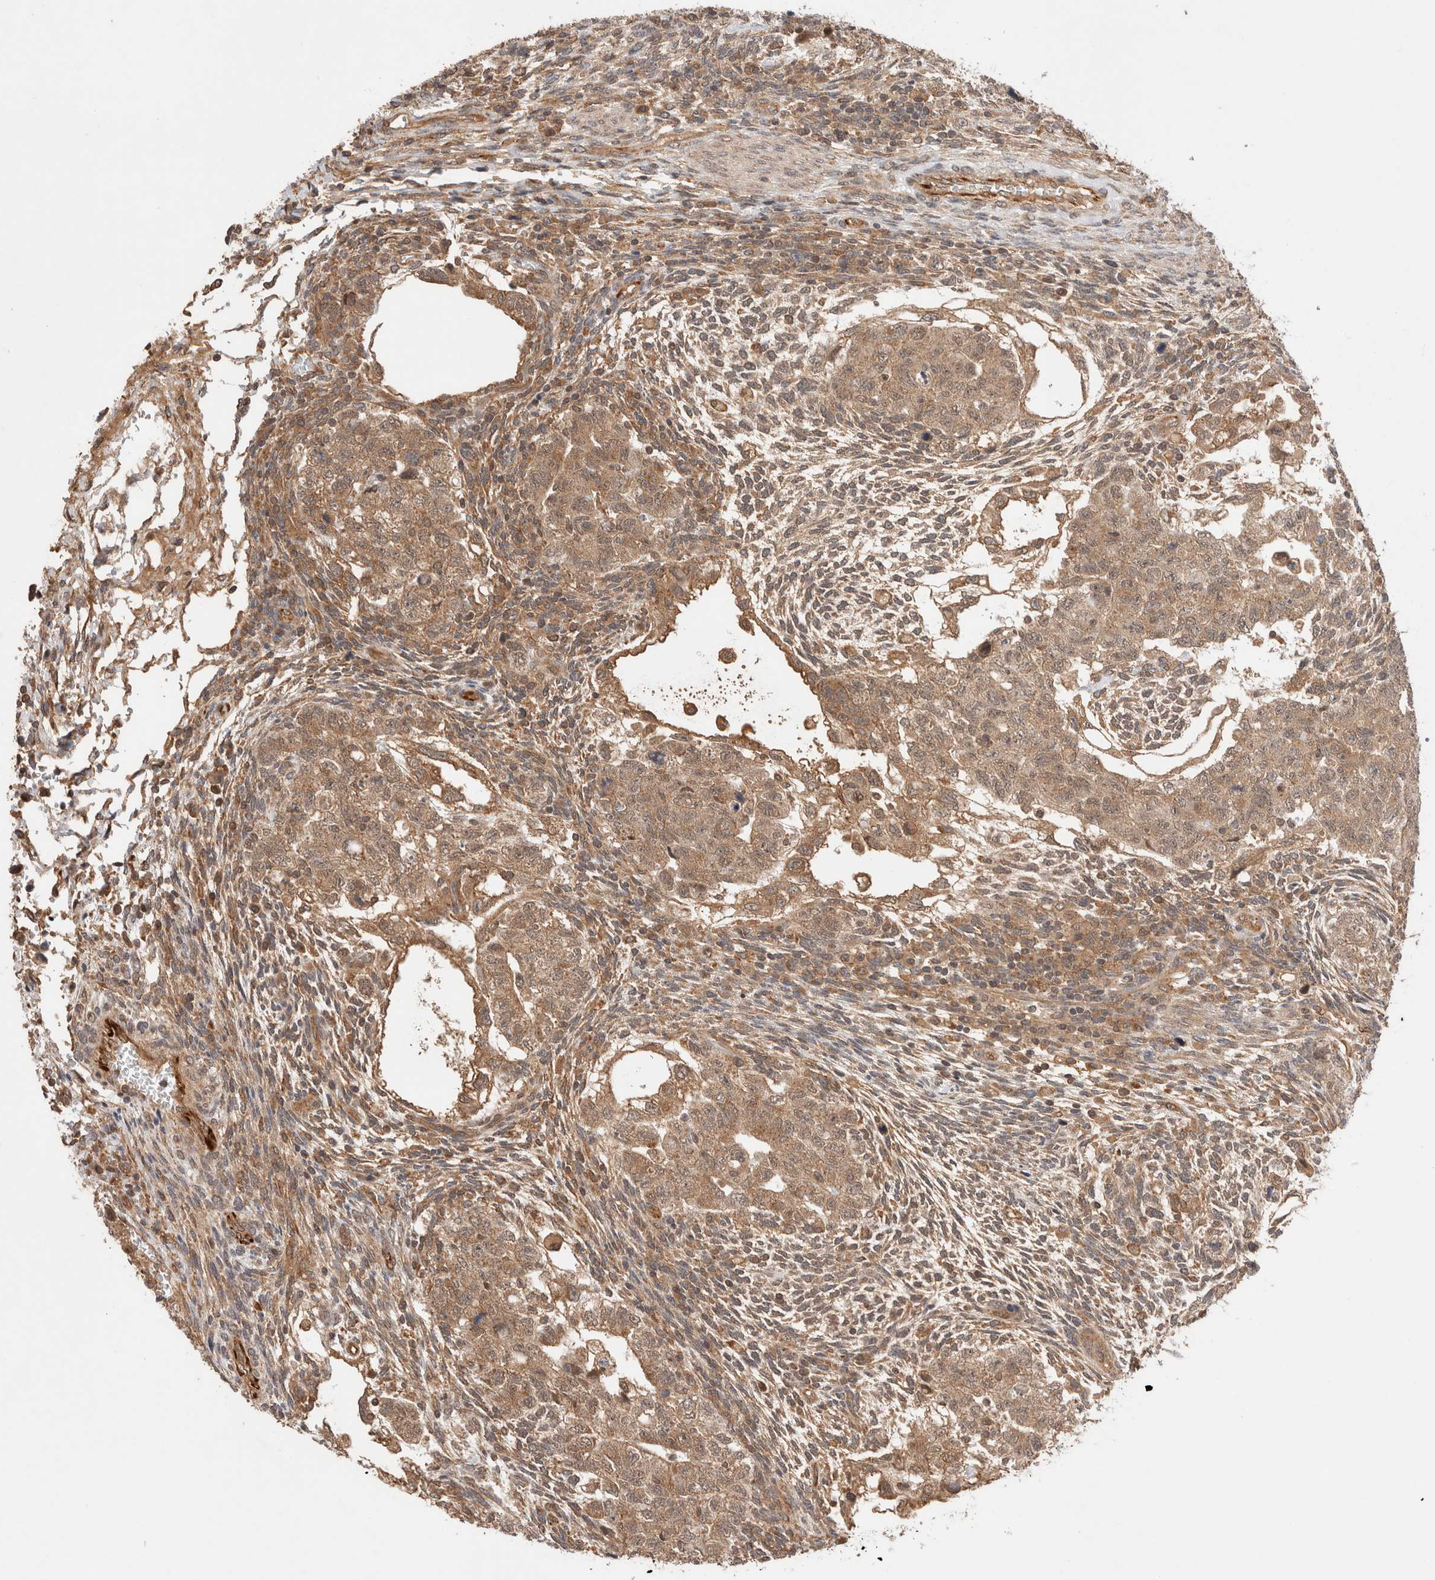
{"staining": {"intensity": "moderate", "quantity": ">75%", "location": "cytoplasmic/membranous"}, "tissue": "testis cancer", "cell_type": "Tumor cells", "image_type": "cancer", "snomed": [{"axis": "morphology", "description": "Normal tissue, NOS"}, {"axis": "morphology", "description": "Carcinoma, Embryonal, NOS"}, {"axis": "topography", "description": "Testis"}], "caption": "A high-resolution micrograph shows IHC staining of testis embryonal carcinoma, which reveals moderate cytoplasmic/membranous expression in approximately >75% of tumor cells.", "gene": "SIKE1", "patient": {"sex": "male", "age": 36}}